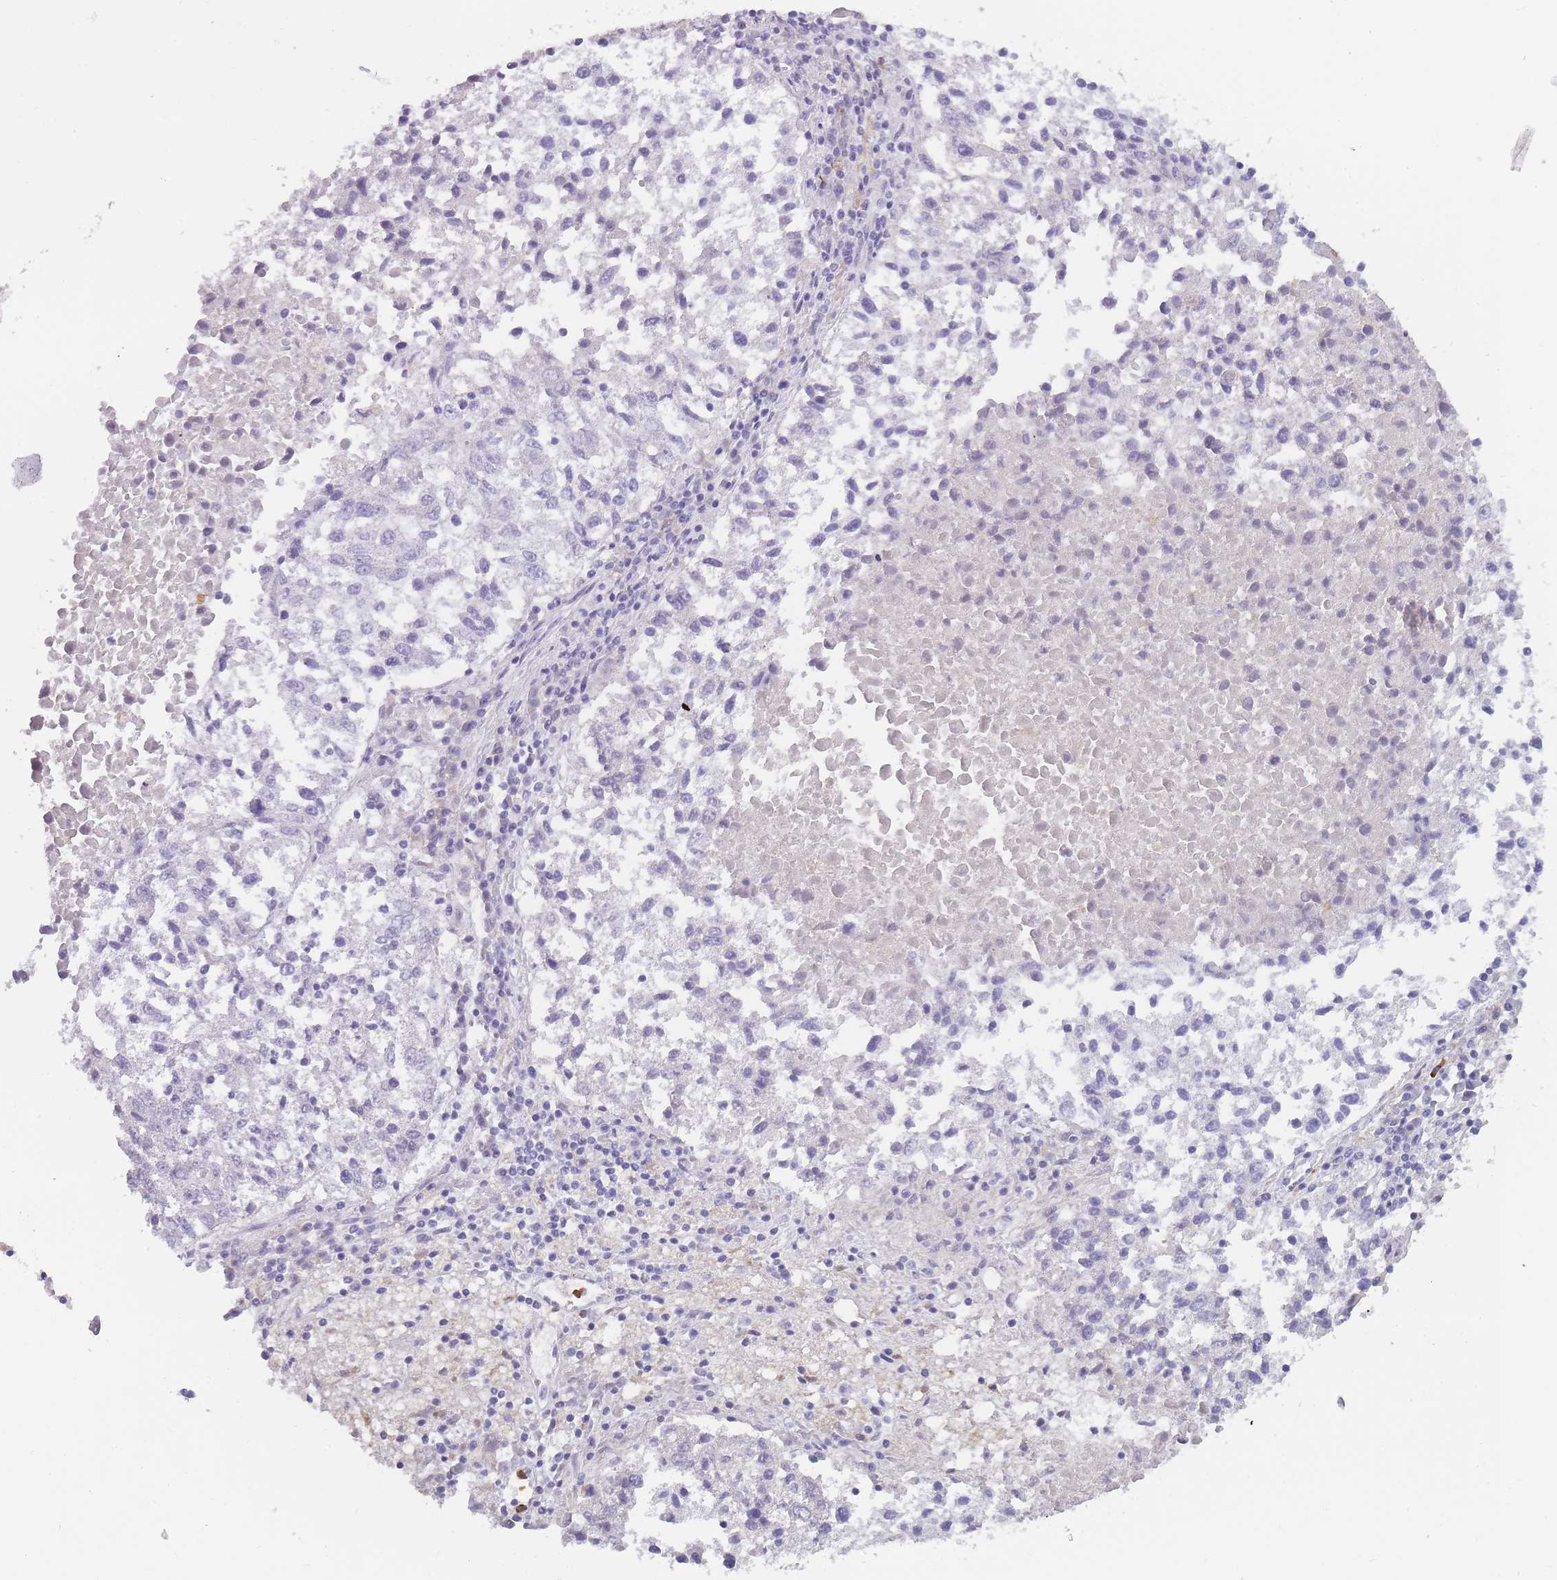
{"staining": {"intensity": "negative", "quantity": "none", "location": "none"}, "tissue": "lung cancer", "cell_type": "Tumor cells", "image_type": "cancer", "snomed": [{"axis": "morphology", "description": "Squamous cell carcinoma, NOS"}, {"axis": "topography", "description": "Lung"}], "caption": "Immunohistochemical staining of lung cancer demonstrates no significant expression in tumor cells. (Brightfield microscopy of DAB (3,3'-diaminobenzidine) immunohistochemistry at high magnification).", "gene": "CR1L", "patient": {"sex": "male", "age": 73}}